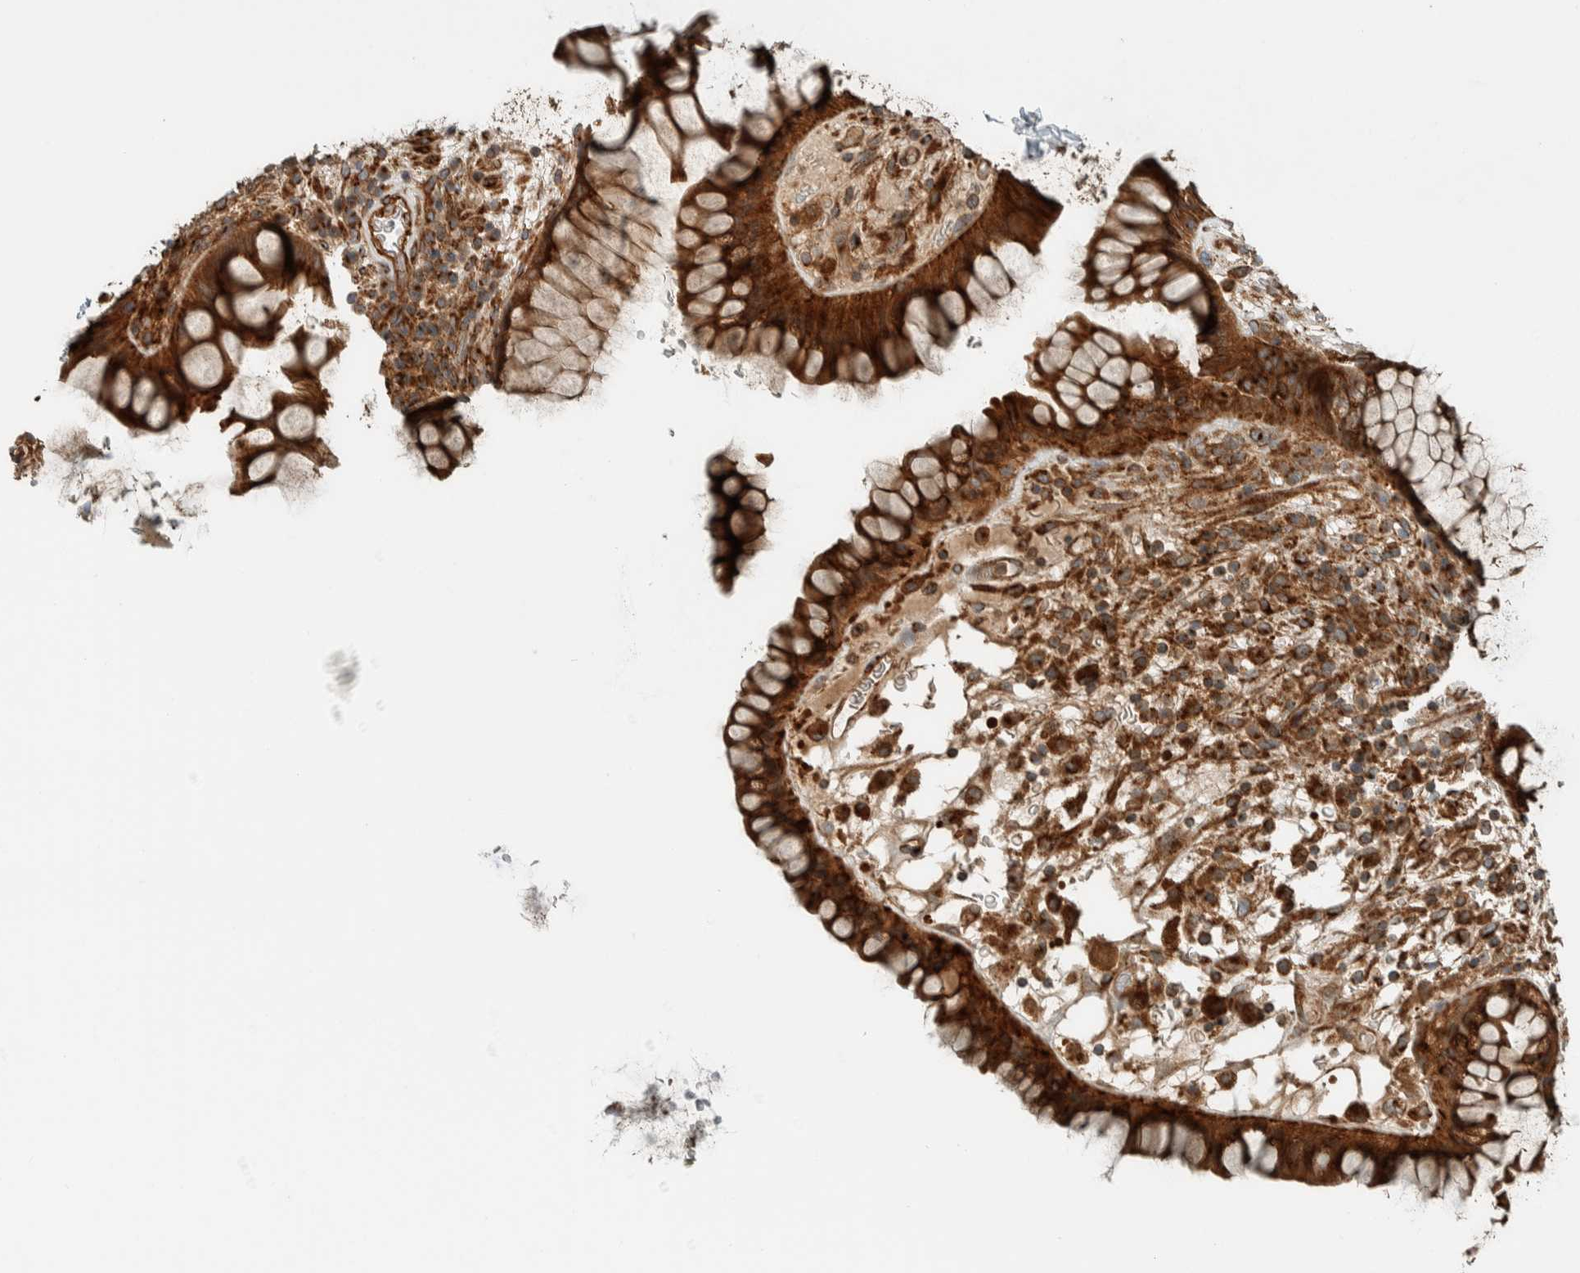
{"staining": {"intensity": "strong", "quantity": ">75%", "location": "cytoplasmic/membranous"}, "tissue": "rectum", "cell_type": "Glandular cells", "image_type": "normal", "snomed": [{"axis": "morphology", "description": "Normal tissue, NOS"}, {"axis": "topography", "description": "Rectum"}], "caption": "Immunohistochemistry (DAB (3,3'-diaminobenzidine)) staining of normal human rectum displays strong cytoplasmic/membranous protein positivity in approximately >75% of glandular cells. Using DAB (3,3'-diaminobenzidine) (brown) and hematoxylin (blue) stains, captured at high magnification using brightfield microscopy.", "gene": "EXOC7", "patient": {"sex": "male", "age": 51}}